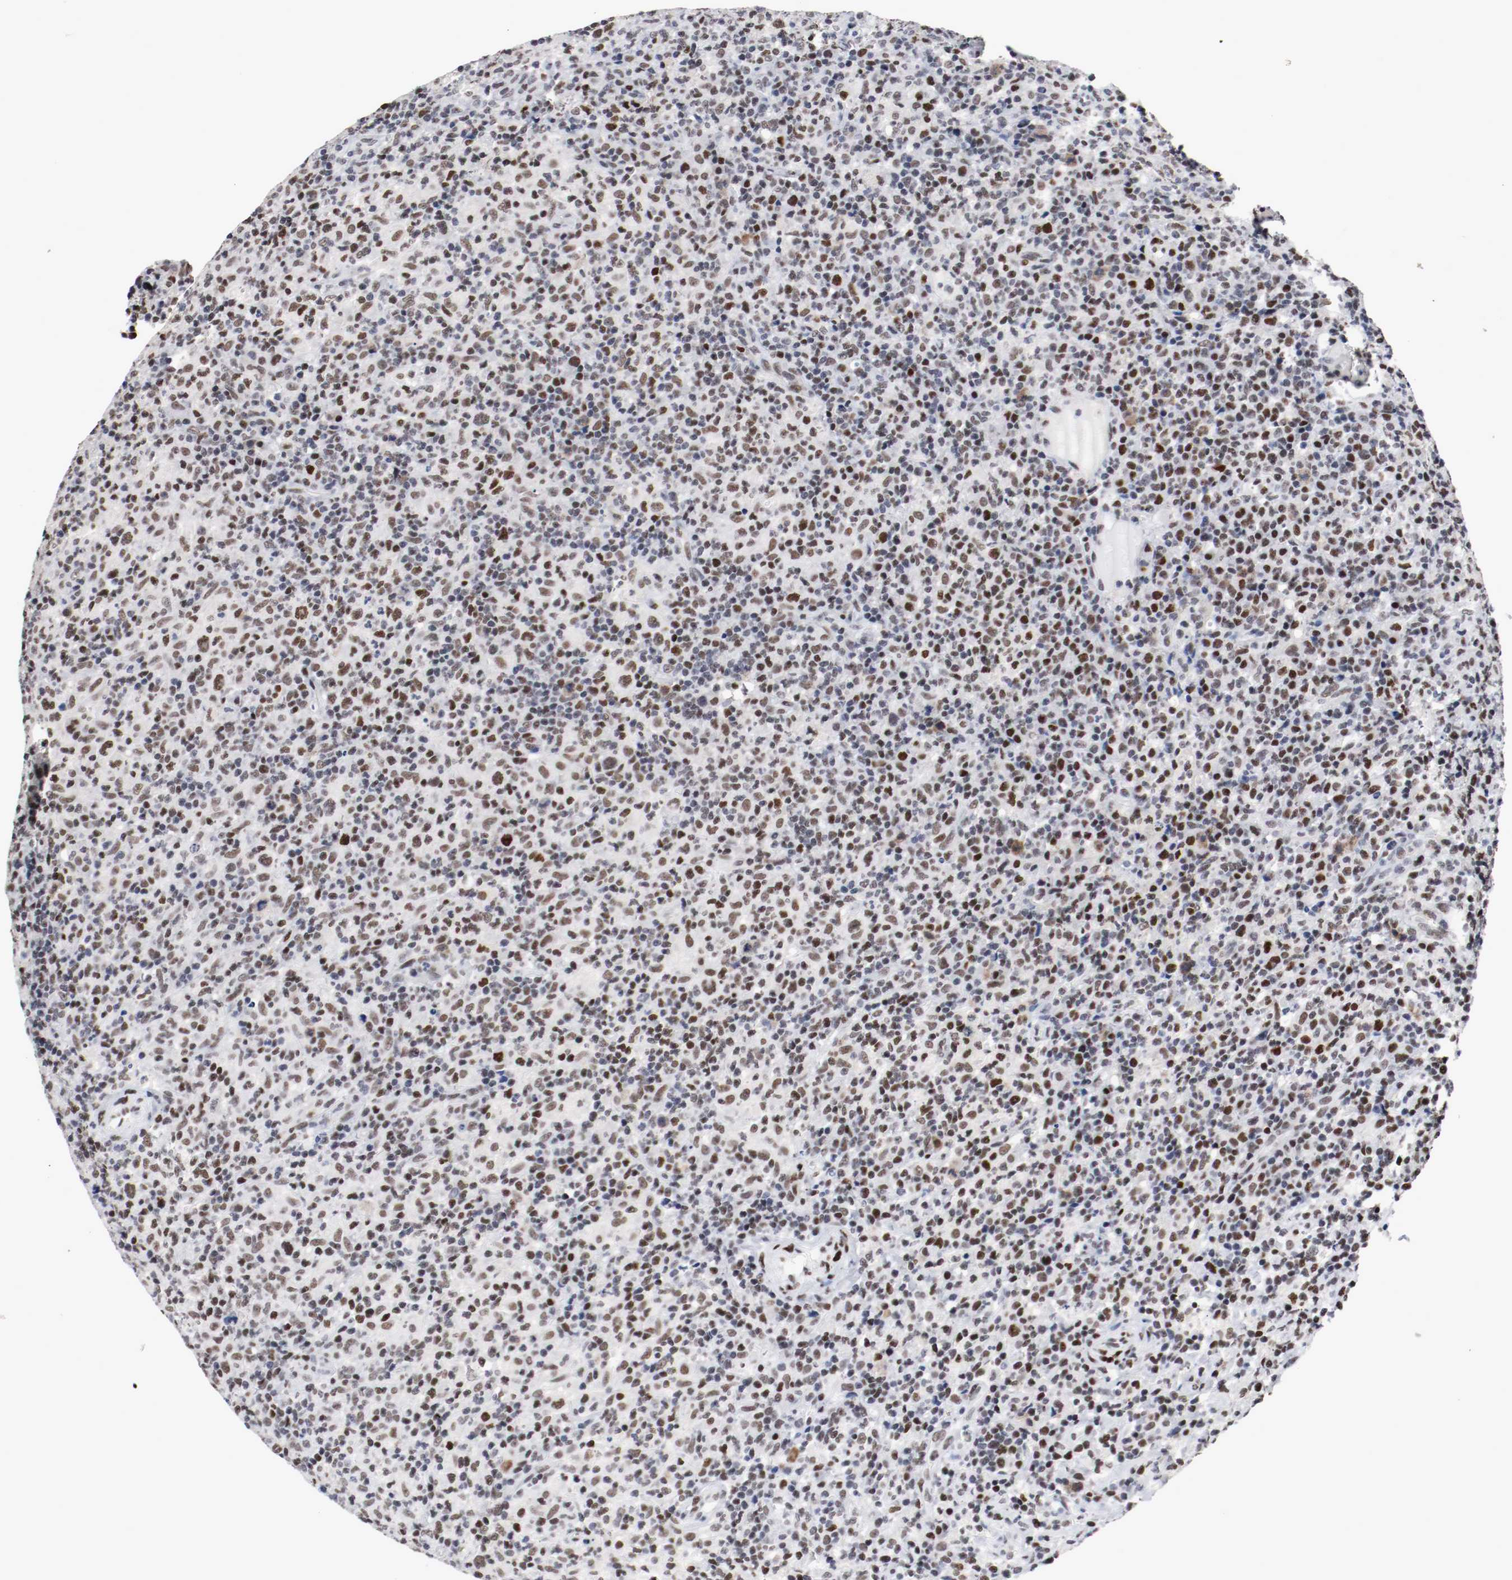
{"staining": {"intensity": "moderate", "quantity": "25%-75%", "location": "nuclear"}, "tissue": "lymphoma", "cell_type": "Tumor cells", "image_type": "cancer", "snomed": [{"axis": "morphology", "description": "Hodgkin's disease, NOS"}, {"axis": "topography", "description": "Lymph node"}], "caption": "This histopathology image exhibits Hodgkin's disease stained with IHC to label a protein in brown. The nuclear of tumor cells show moderate positivity for the protein. Nuclei are counter-stained blue.", "gene": "MEF2D", "patient": {"sex": "male", "age": 65}}